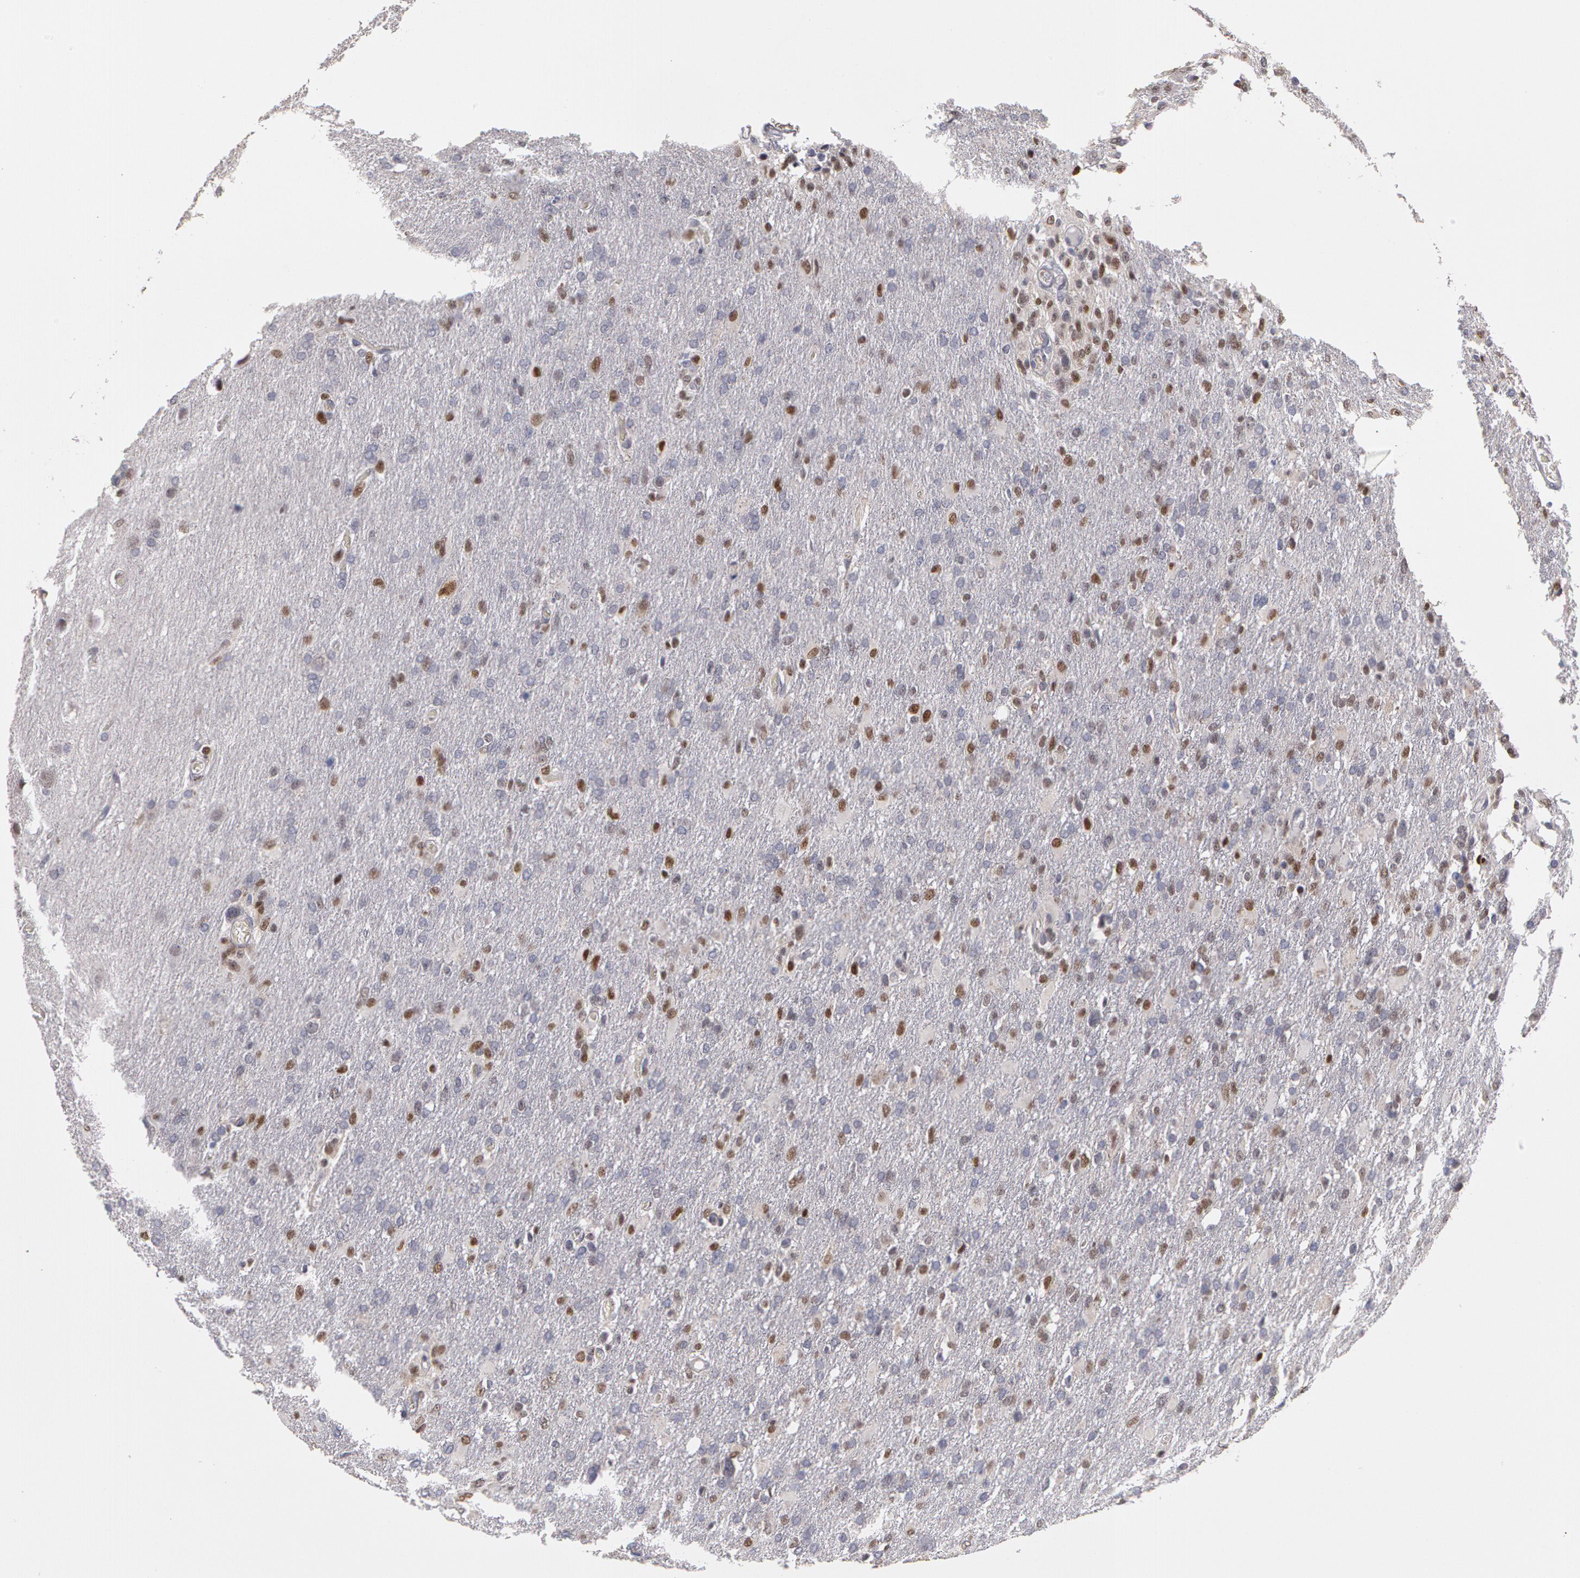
{"staining": {"intensity": "moderate", "quantity": "25%-75%", "location": "nuclear"}, "tissue": "glioma", "cell_type": "Tumor cells", "image_type": "cancer", "snomed": [{"axis": "morphology", "description": "Glioma, malignant, High grade"}, {"axis": "topography", "description": "Brain"}], "caption": "Immunohistochemical staining of malignant glioma (high-grade) exhibits medium levels of moderate nuclear staining in approximately 25%-75% of tumor cells. (IHC, brightfield microscopy, high magnification).", "gene": "PRICKLE1", "patient": {"sex": "male", "age": 68}}